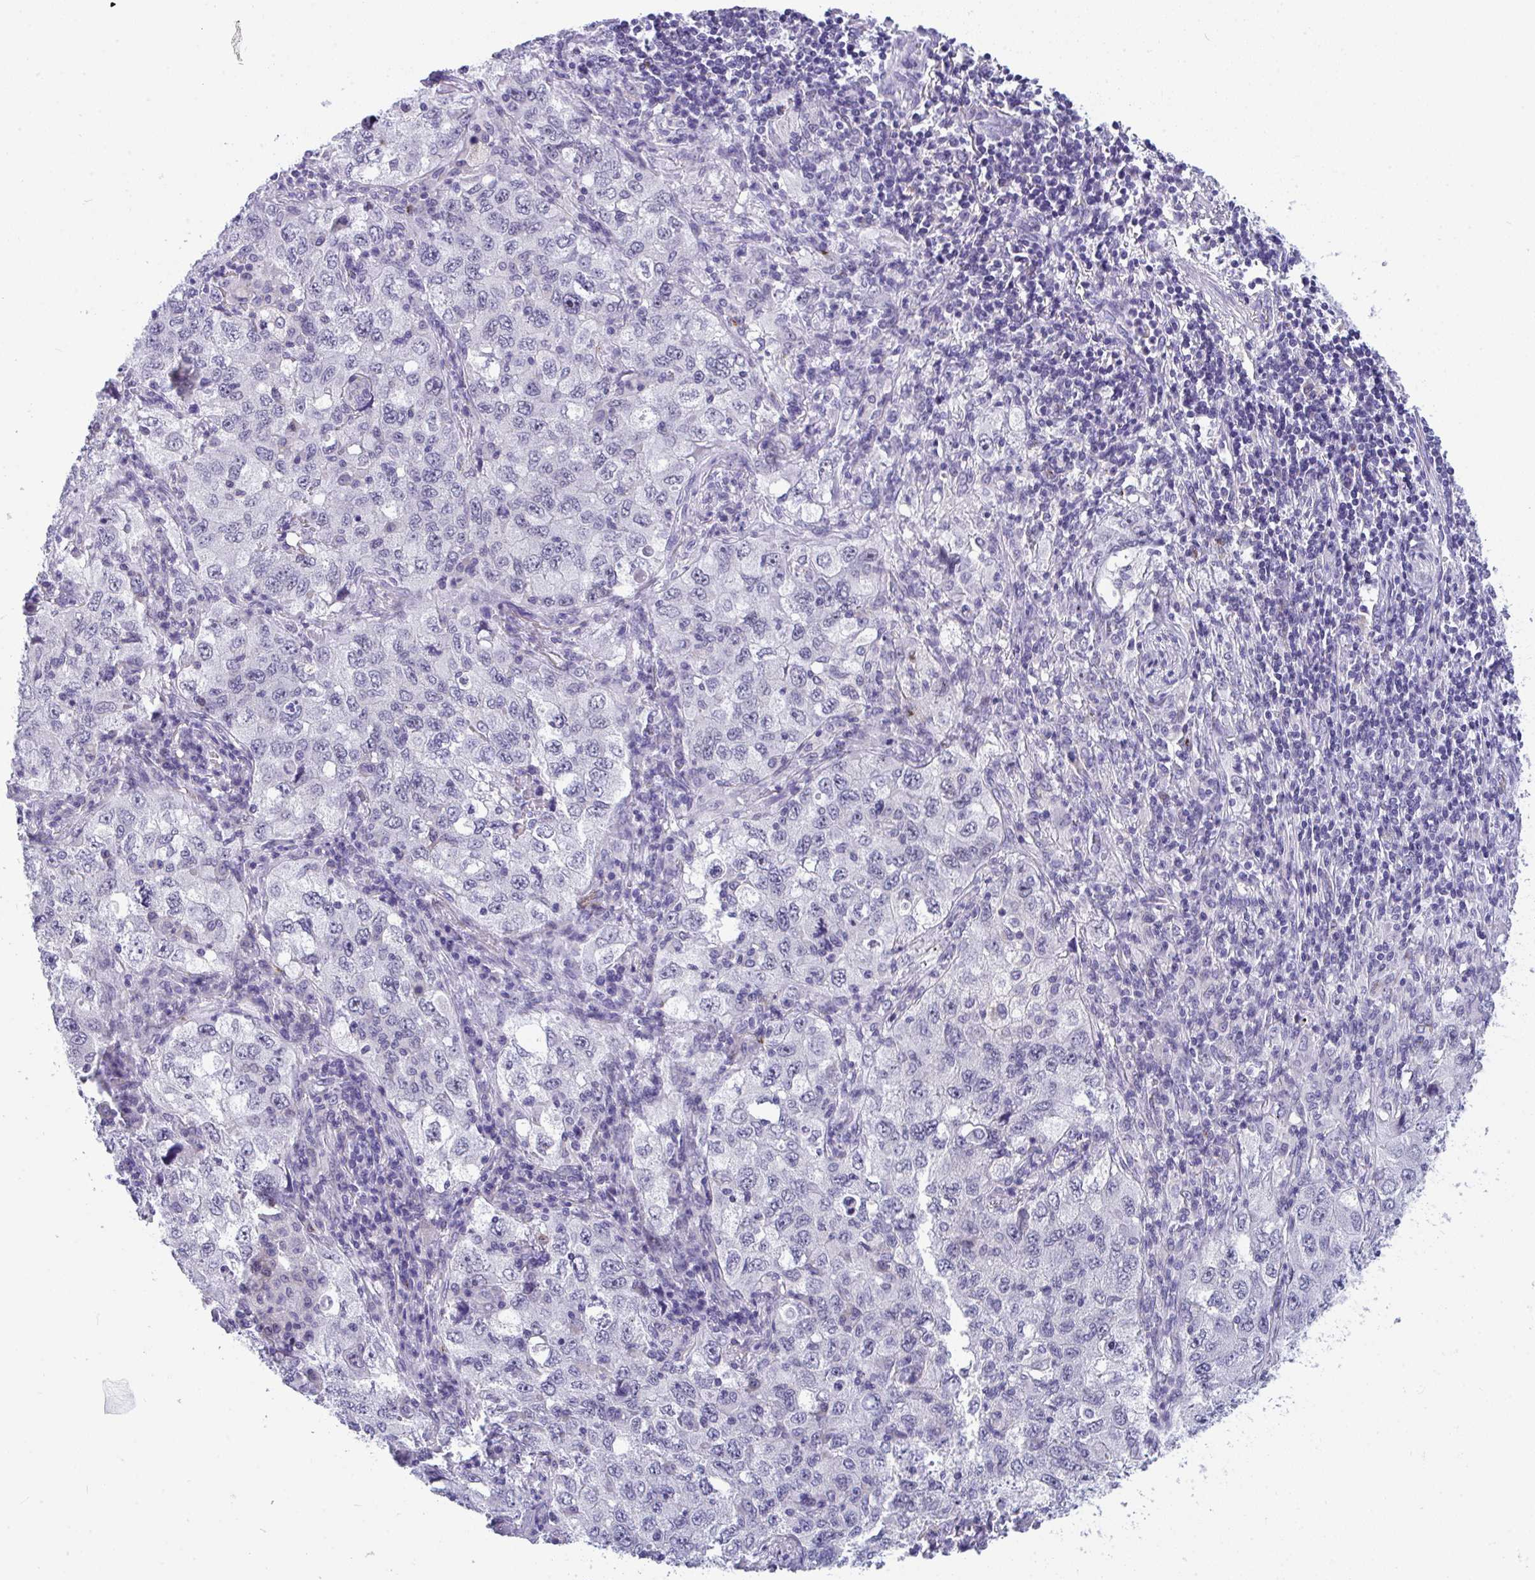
{"staining": {"intensity": "negative", "quantity": "none", "location": "none"}, "tissue": "lung cancer", "cell_type": "Tumor cells", "image_type": "cancer", "snomed": [{"axis": "morphology", "description": "Adenocarcinoma, NOS"}, {"axis": "topography", "description": "Lung"}], "caption": "Human lung adenocarcinoma stained for a protein using immunohistochemistry (IHC) reveals no expression in tumor cells.", "gene": "CDK13", "patient": {"sex": "female", "age": 57}}